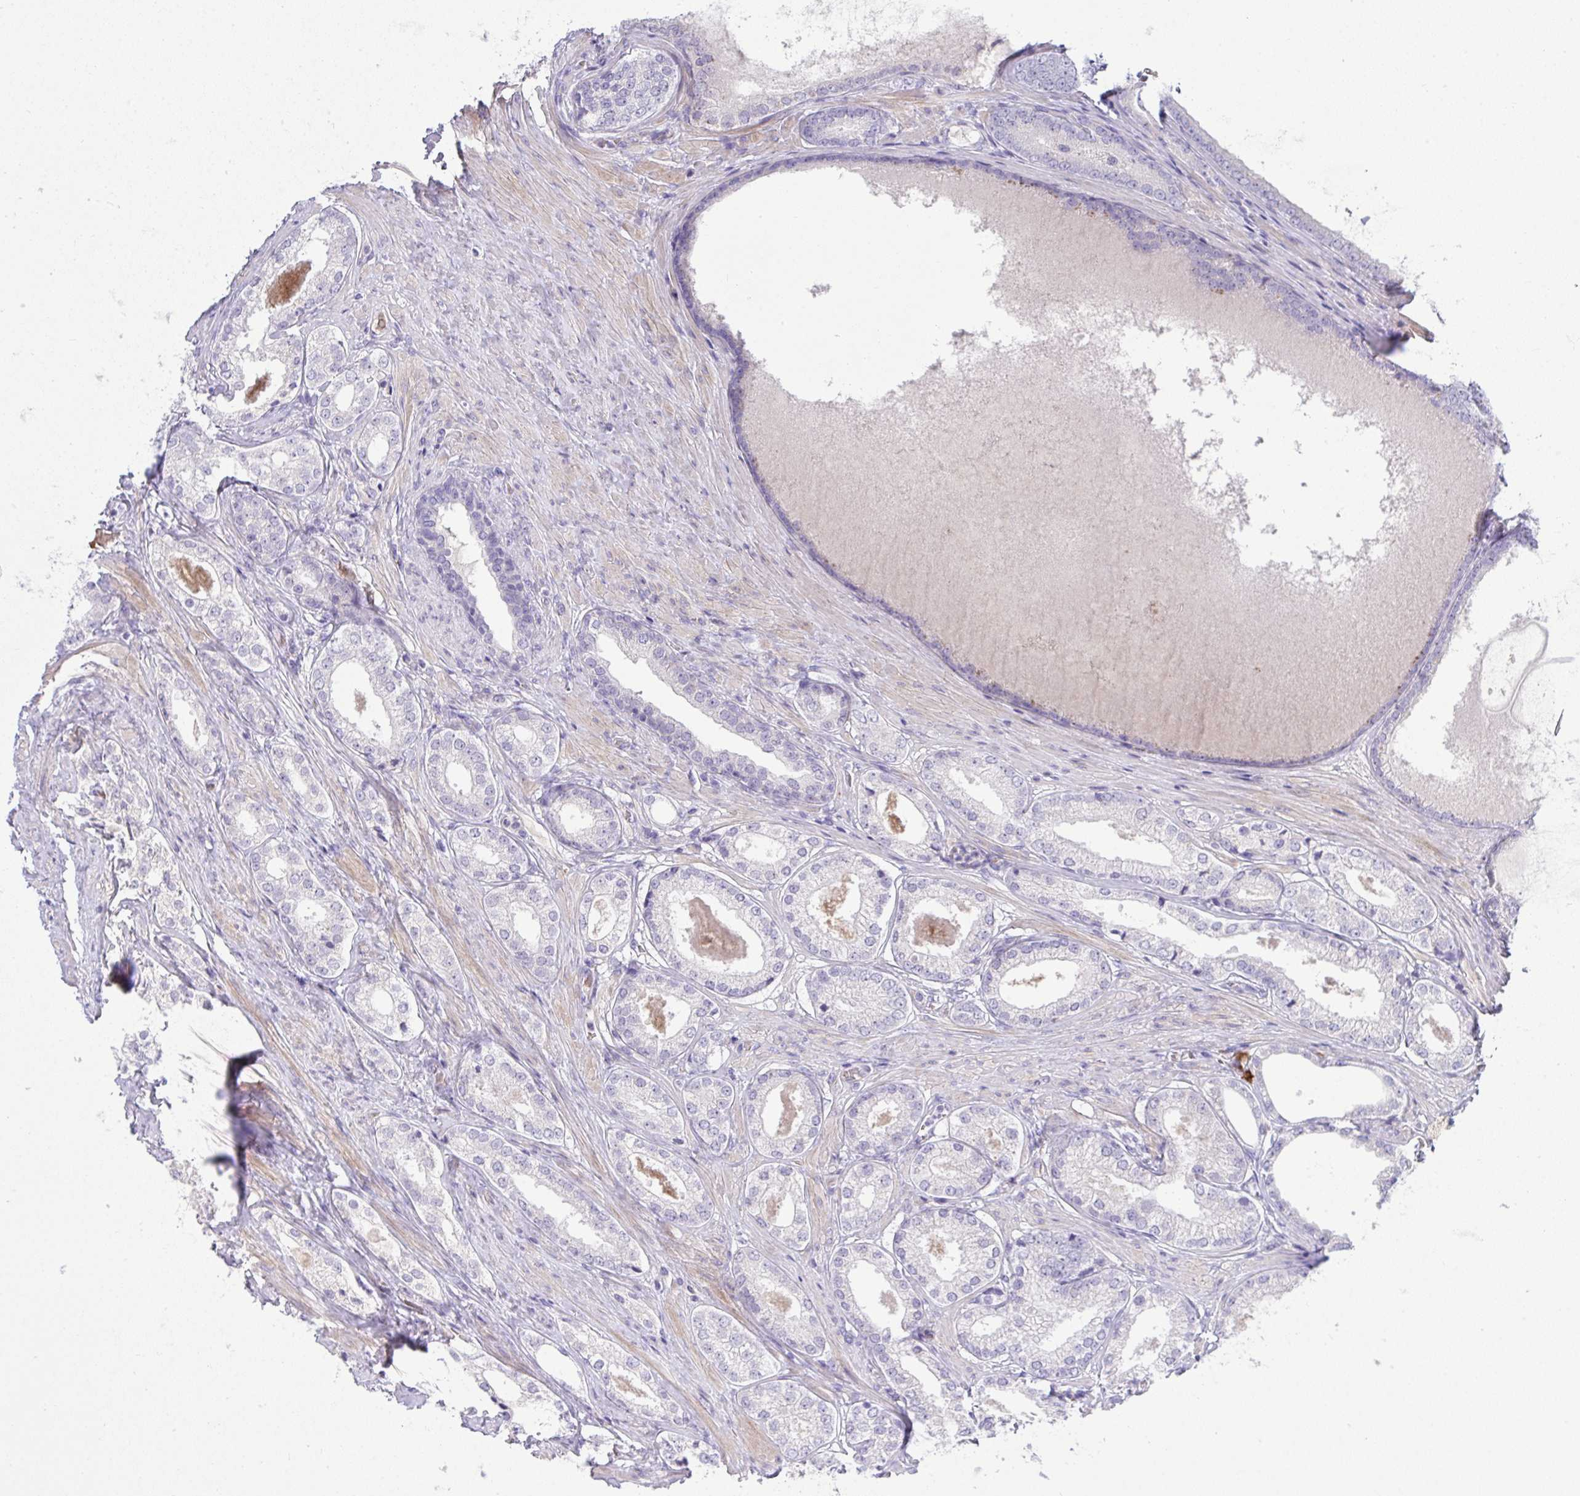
{"staining": {"intensity": "negative", "quantity": "none", "location": "none"}, "tissue": "prostate cancer", "cell_type": "Tumor cells", "image_type": "cancer", "snomed": [{"axis": "morphology", "description": "Adenocarcinoma, NOS"}, {"axis": "morphology", "description": "Adenocarcinoma, Low grade"}, {"axis": "topography", "description": "Prostate"}], "caption": "This image is of adenocarcinoma (low-grade) (prostate) stained with IHC to label a protein in brown with the nuclei are counter-stained blue. There is no staining in tumor cells. (Brightfield microscopy of DAB IHC at high magnification).", "gene": "SPTB", "patient": {"sex": "male", "age": 68}}